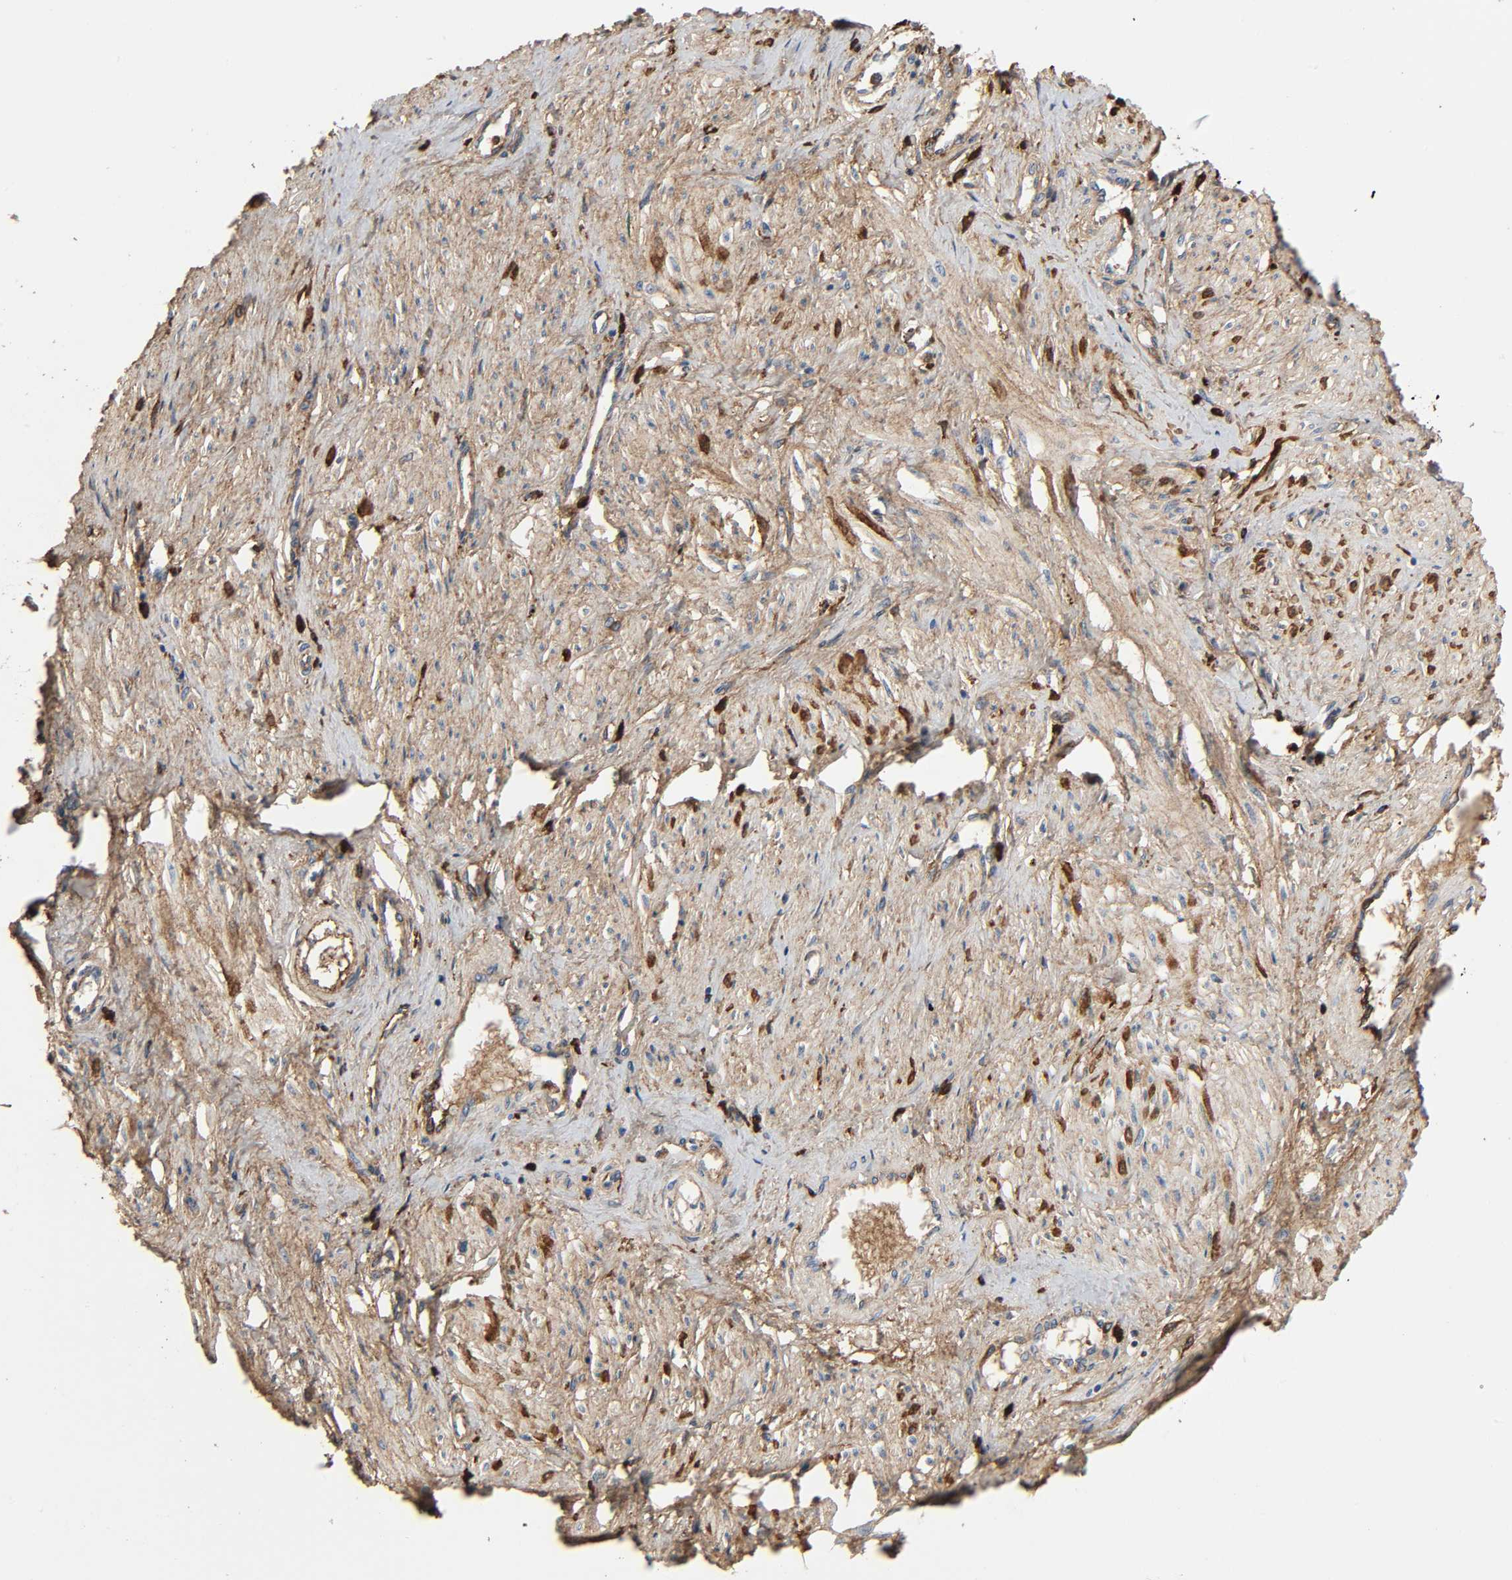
{"staining": {"intensity": "weak", "quantity": "25%-75%", "location": "cytoplasmic/membranous"}, "tissue": "smooth muscle", "cell_type": "Smooth muscle cells", "image_type": "normal", "snomed": [{"axis": "morphology", "description": "Normal tissue, NOS"}, {"axis": "topography", "description": "Smooth muscle"}, {"axis": "topography", "description": "Uterus"}], "caption": "An immunohistochemistry (IHC) photomicrograph of normal tissue is shown. Protein staining in brown shows weak cytoplasmic/membranous positivity in smooth muscle within smooth muscle cells. (DAB (3,3'-diaminobenzidine) IHC with brightfield microscopy, high magnification).", "gene": "C3", "patient": {"sex": "female", "age": 39}}